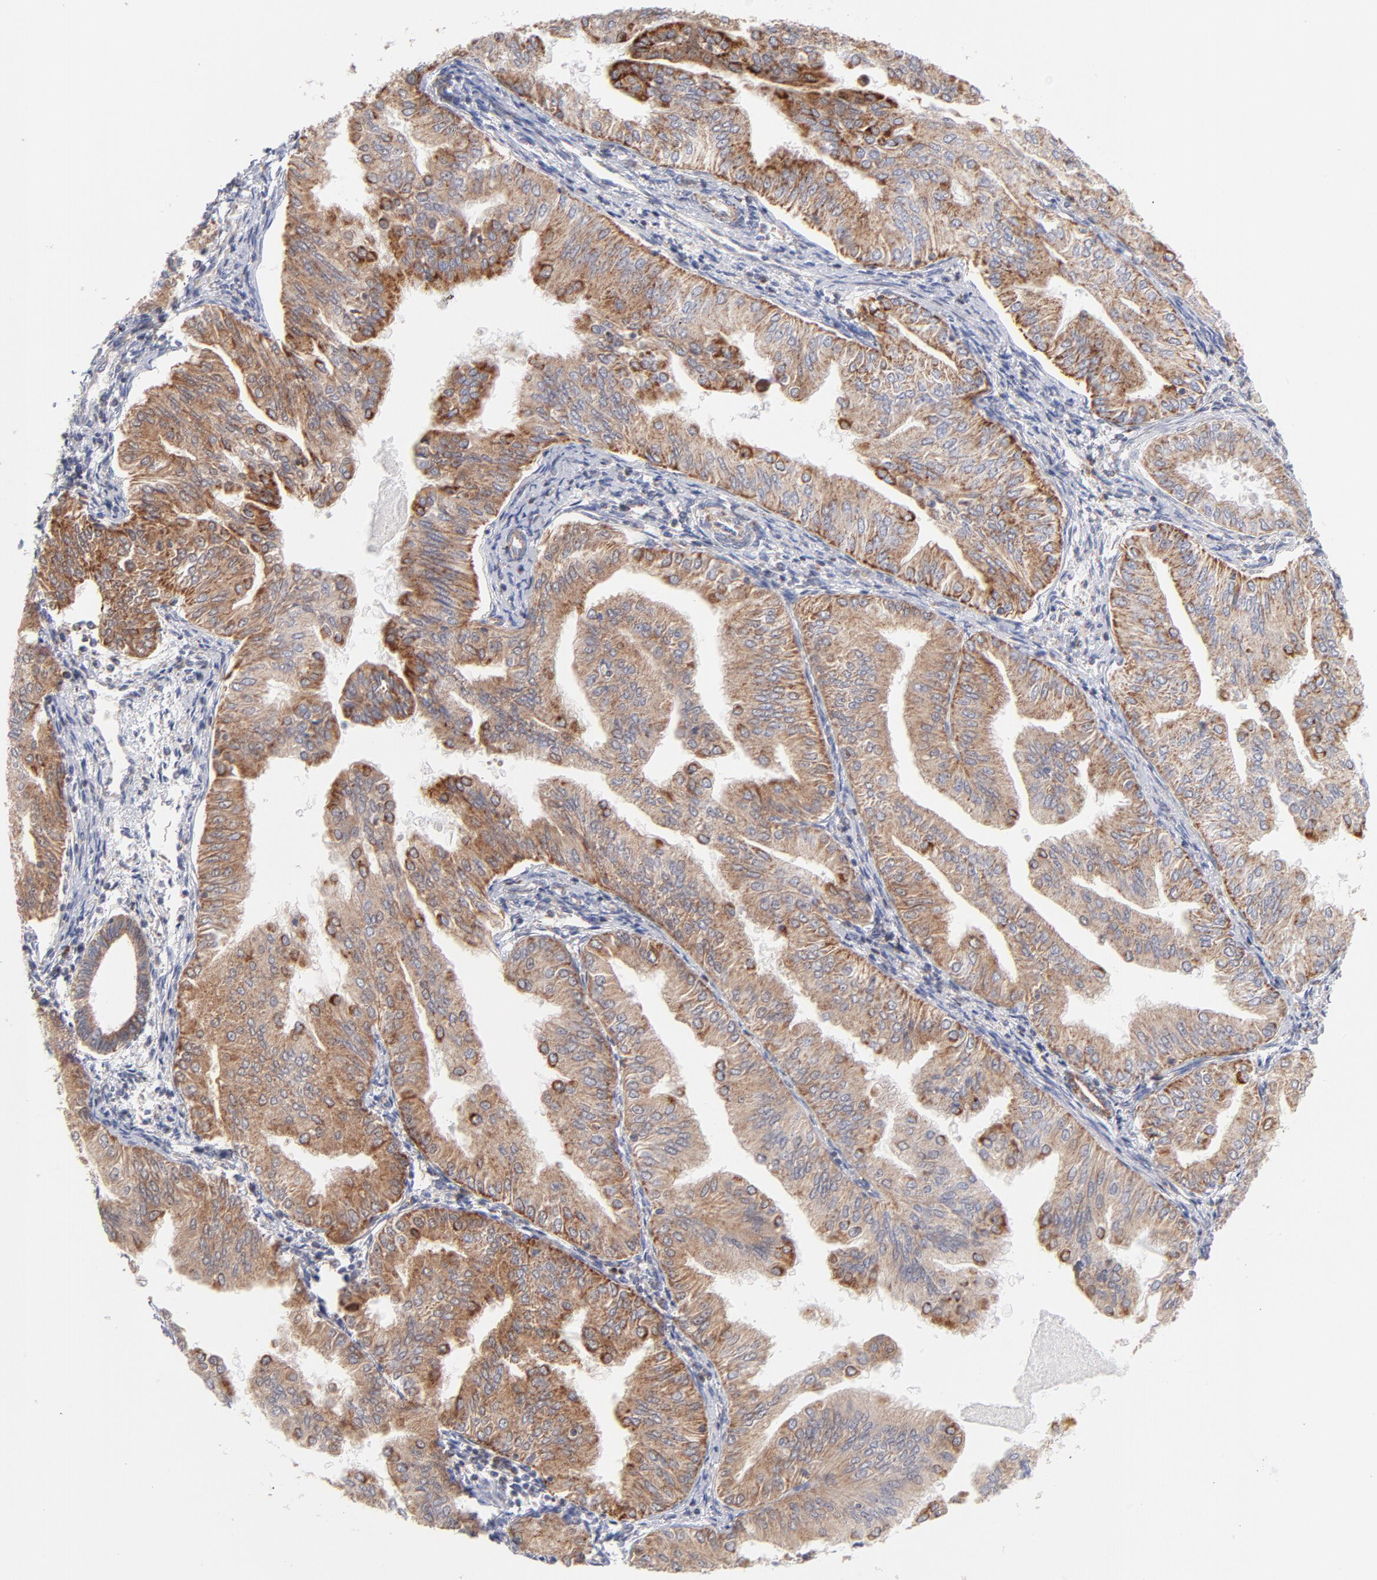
{"staining": {"intensity": "moderate", "quantity": ">75%", "location": "cytoplasmic/membranous"}, "tissue": "endometrial cancer", "cell_type": "Tumor cells", "image_type": "cancer", "snomed": [{"axis": "morphology", "description": "Adenocarcinoma, NOS"}, {"axis": "topography", "description": "Endometrium"}], "caption": "Tumor cells exhibit medium levels of moderate cytoplasmic/membranous positivity in approximately >75% of cells in human adenocarcinoma (endometrial).", "gene": "TIMM8A", "patient": {"sex": "female", "age": 53}}